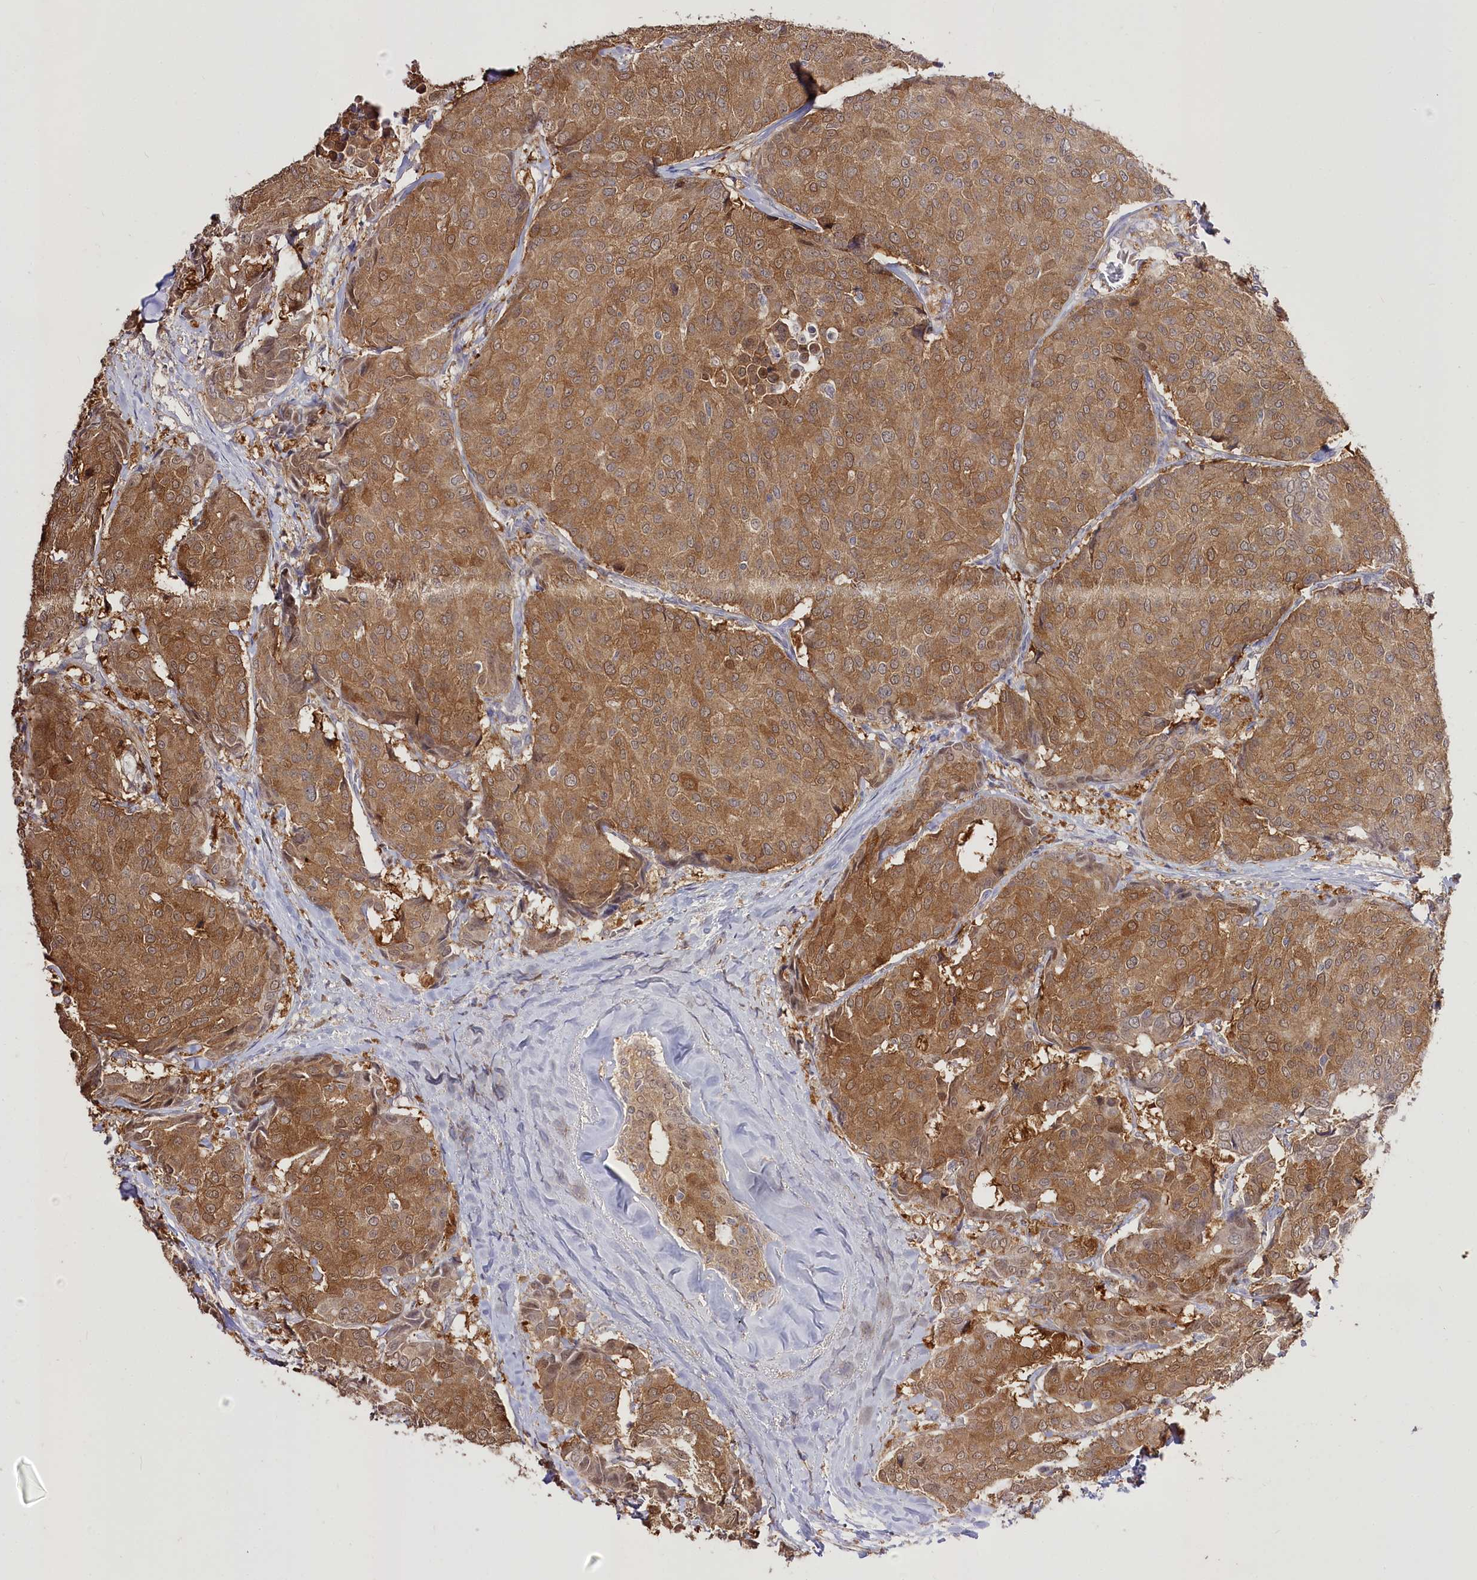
{"staining": {"intensity": "moderate", "quantity": ">75%", "location": "cytoplasmic/membranous"}, "tissue": "breast cancer", "cell_type": "Tumor cells", "image_type": "cancer", "snomed": [{"axis": "morphology", "description": "Duct carcinoma"}, {"axis": "topography", "description": "Breast"}], "caption": "Immunohistochemical staining of human breast cancer shows medium levels of moderate cytoplasmic/membranous protein expression in approximately >75% of tumor cells.", "gene": "R3HDM2", "patient": {"sex": "female", "age": 75}}